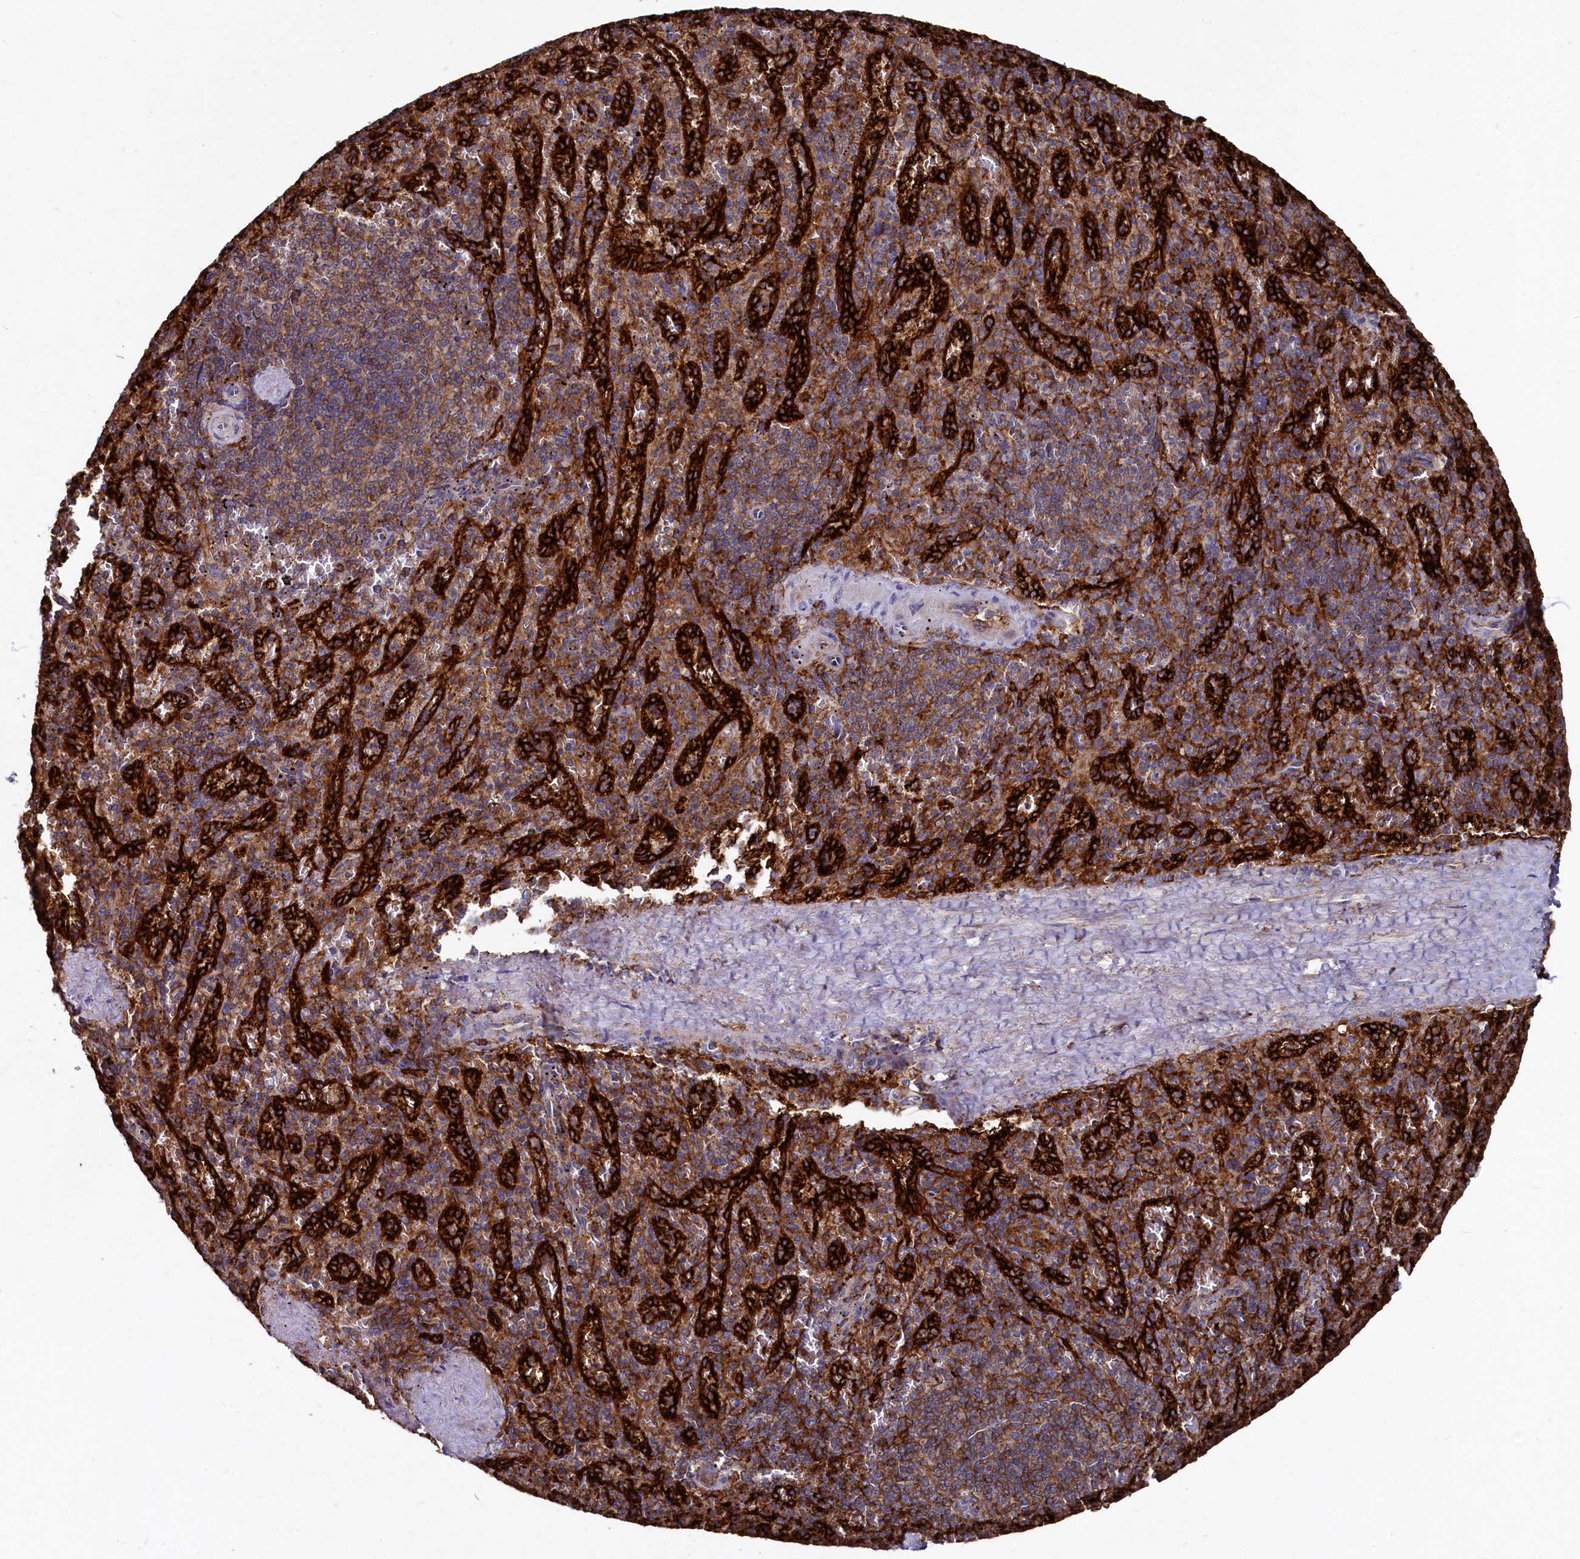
{"staining": {"intensity": "moderate", "quantity": ">75%", "location": "cytoplasmic/membranous"}, "tissue": "spleen", "cell_type": "Cells in red pulp", "image_type": "normal", "snomed": [{"axis": "morphology", "description": "Normal tissue, NOS"}, {"axis": "topography", "description": "Spleen"}], "caption": "An immunohistochemistry histopathology image of benign tissue is shown. Protein staining in brown labels moderate cytoplasmic/membranous positivity in spleen within cells in red pulp.", "gene": "PLEKHO2", "patient": {"sex": "male", "age": 82}}